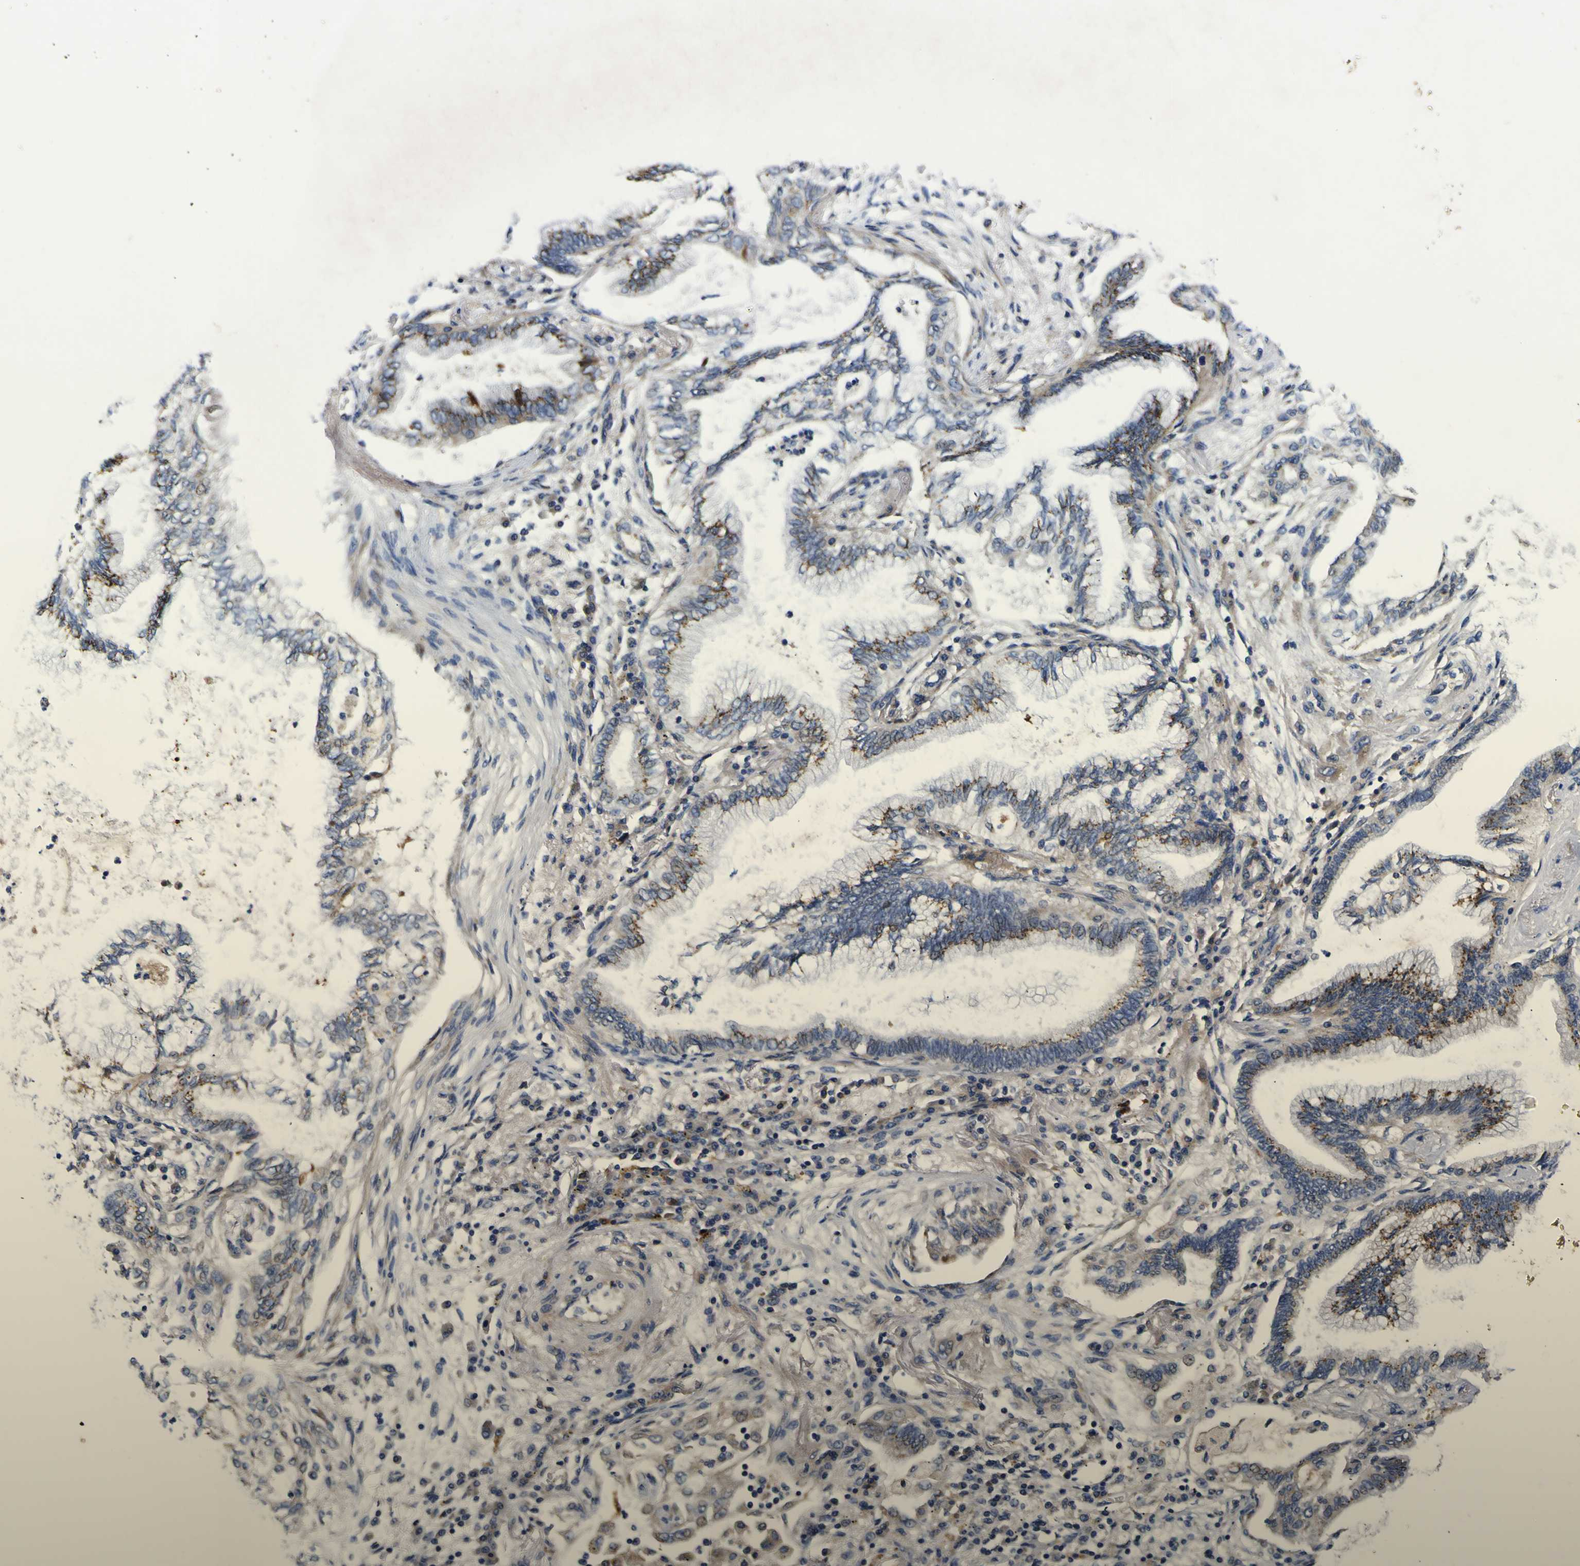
{"staining": {"intensity": "moderate", "quantity": ">75%", "location": "cytoplasmic/membranous"}, "tissue": "lung cancer", "cell_type": "Tumor cells", "image_type": "cancer", "snomed": [{"axis": "morphology", "description": "Normal tissue, NOS"}, {"axis": "morphology", "description": "Adenocarcinoma, NOS"}, {"axis": "topography", "description": "Bronchus"}, {"axis": "topography", "description": "Lung"}], "caption": "Protein expression analysis of human lung cancer reveals moderate cytoplasmic/membranous positivity in about >75% of tumor cells.", "gene": "COA1", "patient": {"sex": "female", "age": 70}}